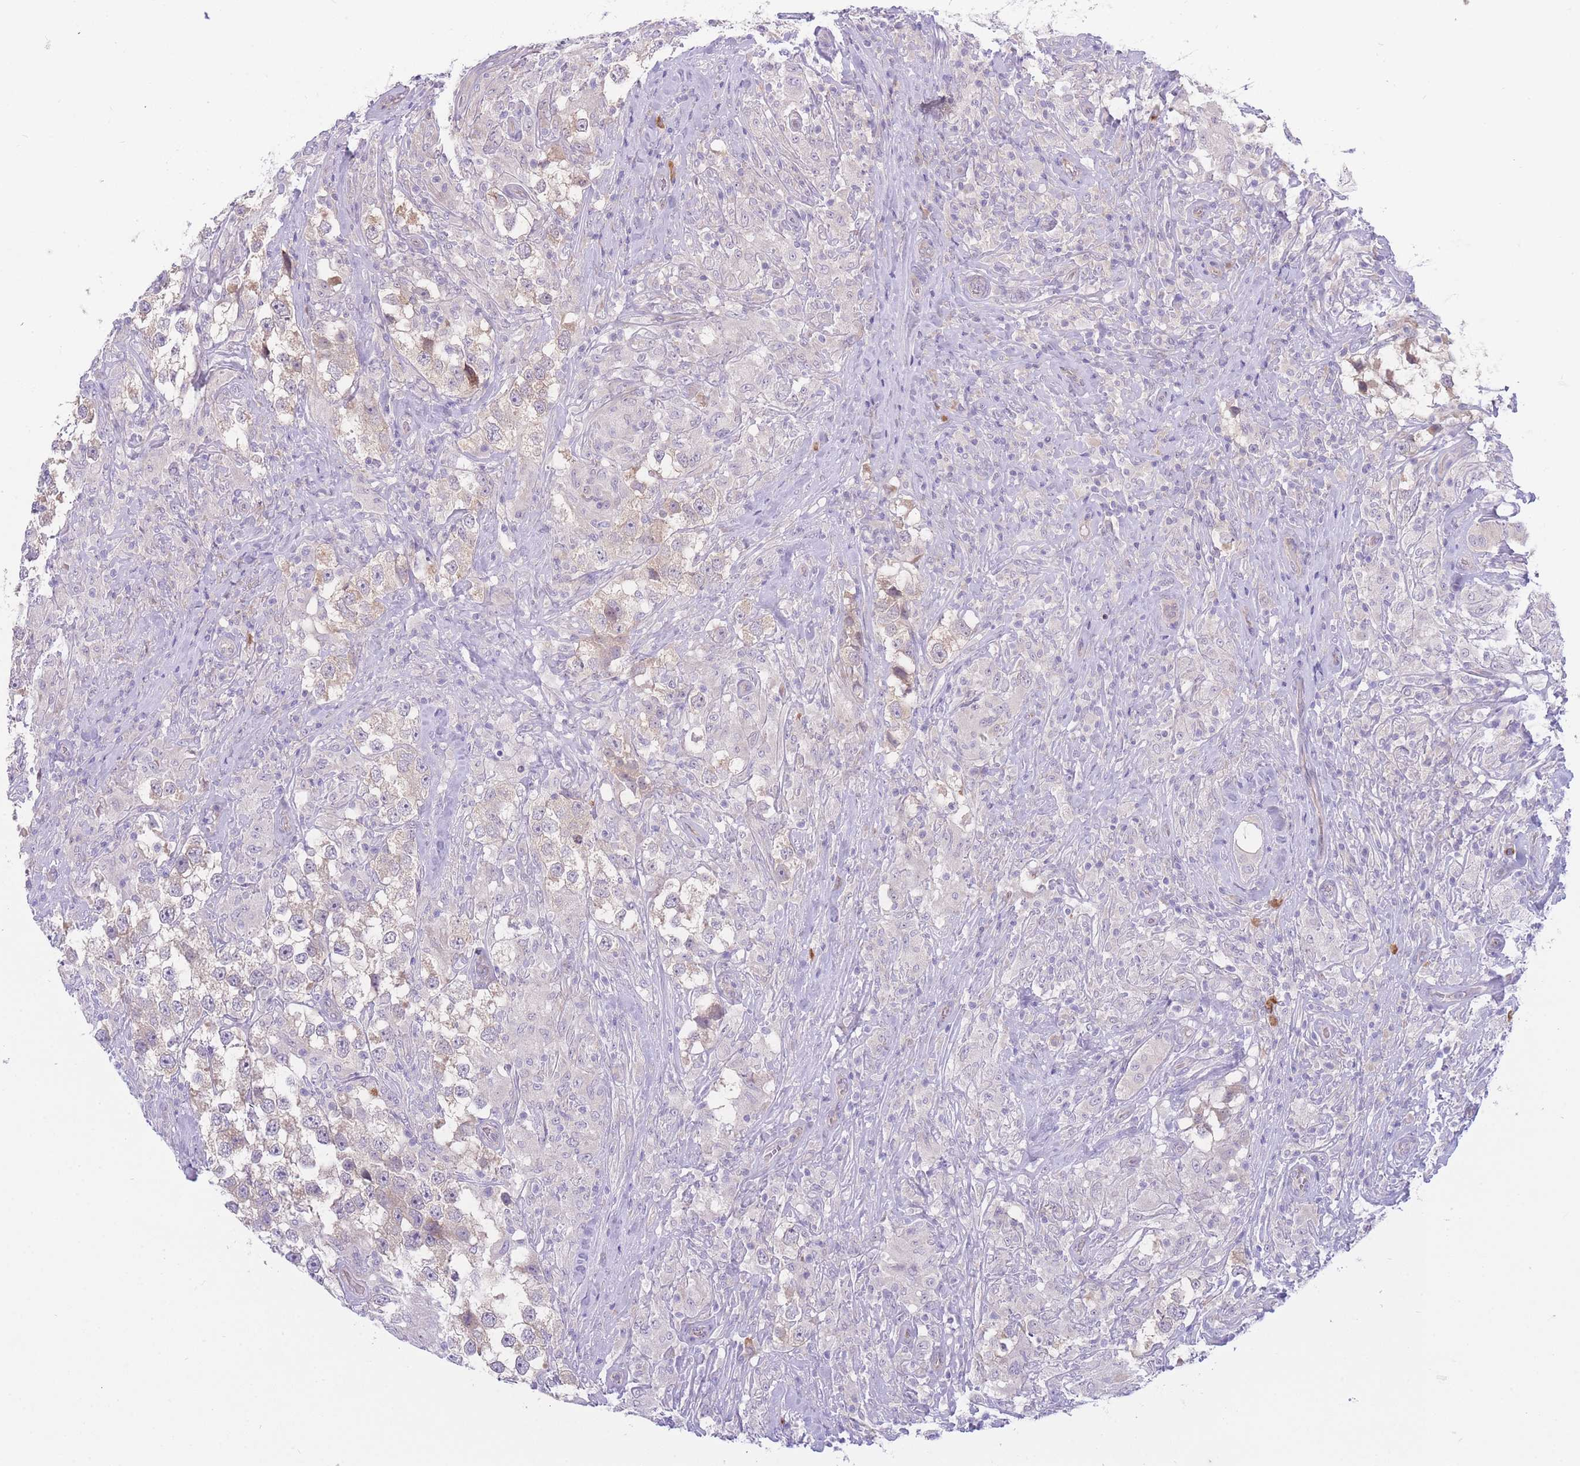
{"staining": {"intensity": "negative", "quantity": "none", "location": "none"}, "tissue": "testis cancer", "cell_type": "Tumor cells", "image_type": "cancer", "snomed": [{"axis": "morphology", "description": "Seminoma, NOS"}, {"axis": "topography", "description": "Testis"}], "caption": "Tumor cells show no significant protein expression in testis seminoma. (IHC, brightfield microscopy, high magnification).", "gene": "ZNF510", "patient": {"sex": "male", "age": 46}}